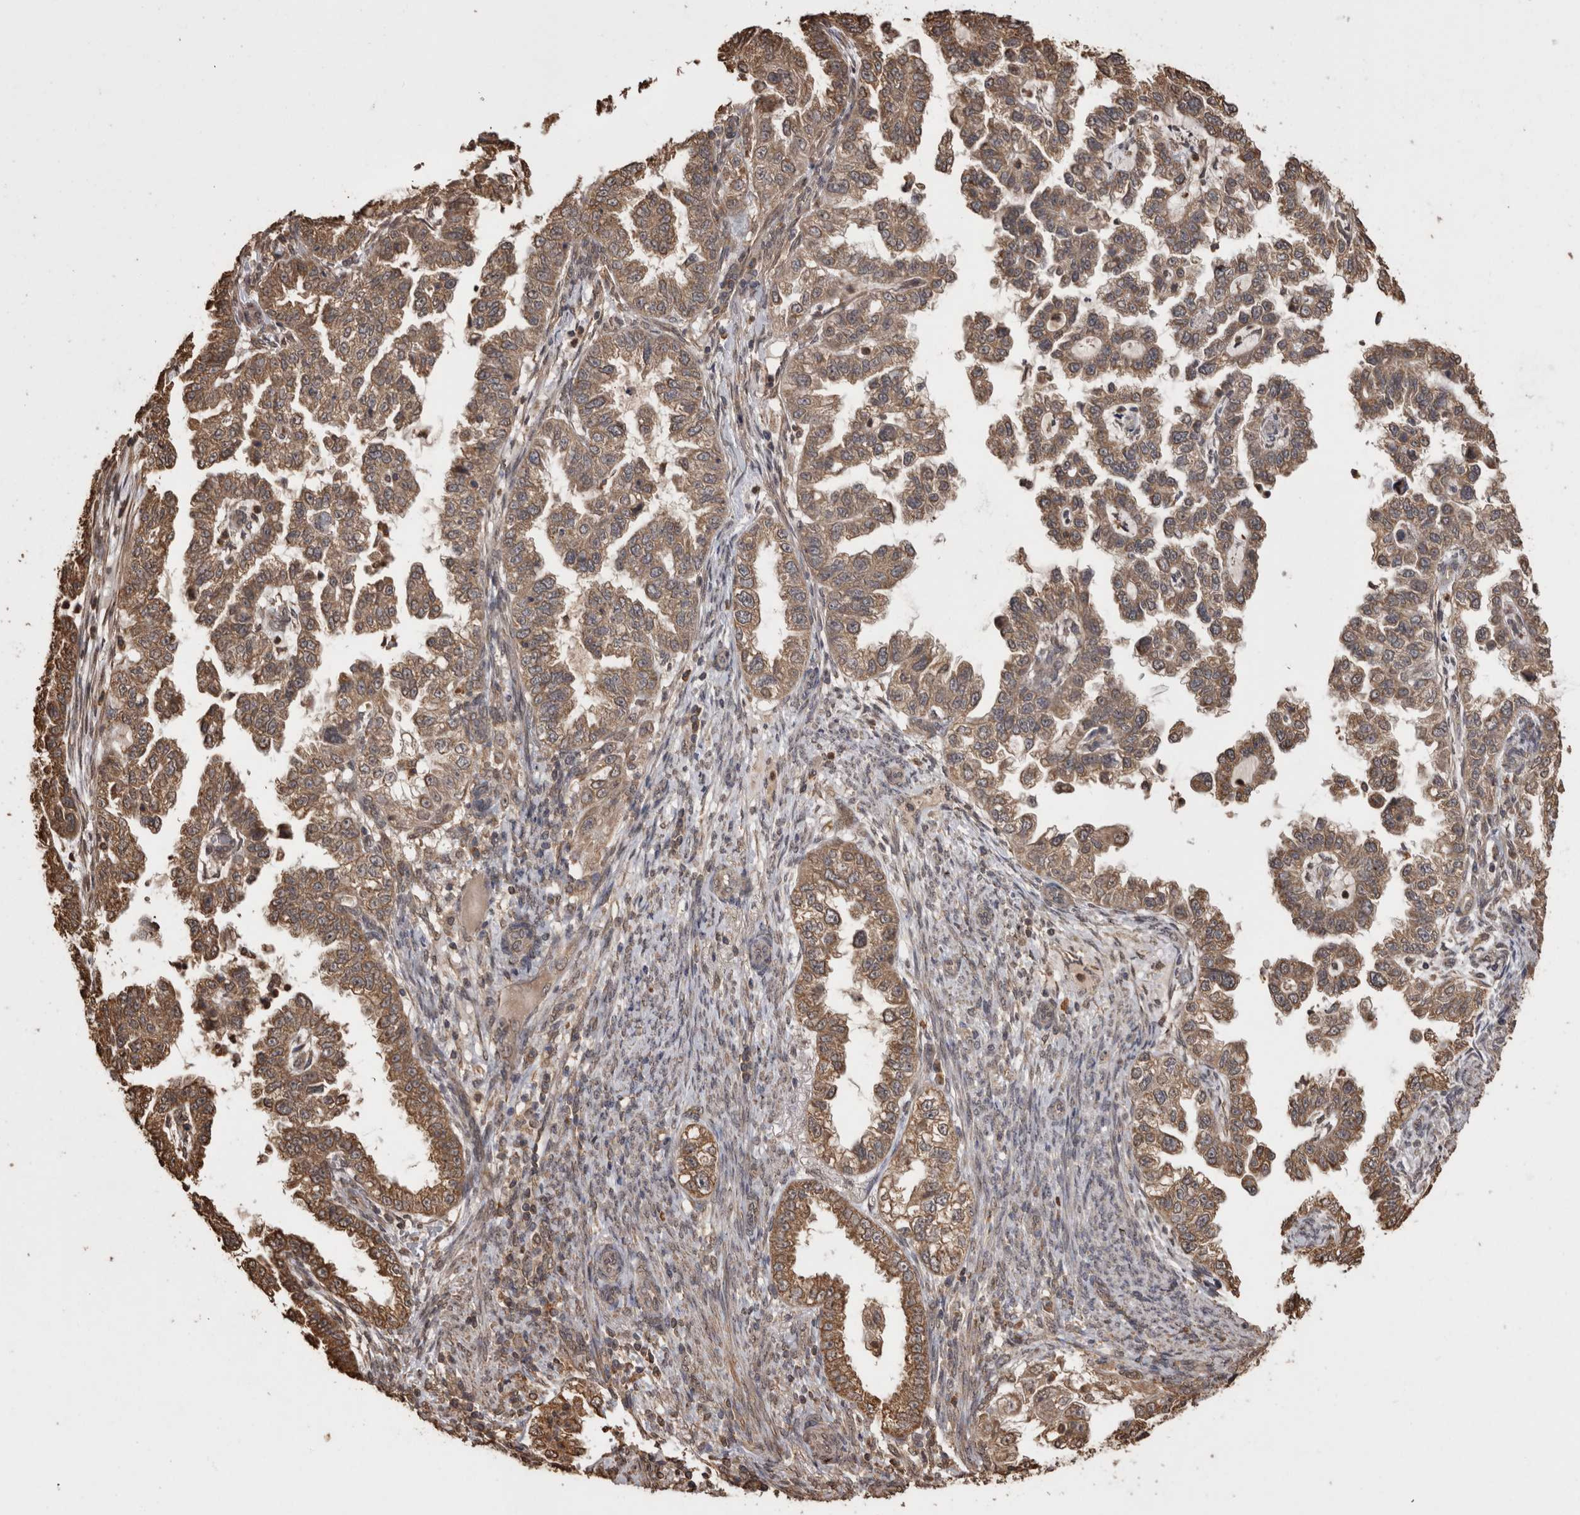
{"staining": {"intensity": "moderate", "quantity": ">75%", "location": "cytoplasmic/membranous"}, "tissue": "endometrial cancer", "cell_type": "Tumor cells", "image_type": "cancer", "snomed": [{"axis": "morphology", "description": "Adenocarcinoma, NOS"}, {"axis": "topography", "description": "Endometrium"}], "caption": "Tumor cells reveal moderate cytoplasmic/membranous expression in approximately >75% of cells in endometrial cancer. (brown staining indicates protein expression, while blue staining denotes nuclei).", "gene": "SOCS5", "patient": {"sex": "female", "age": 85}}